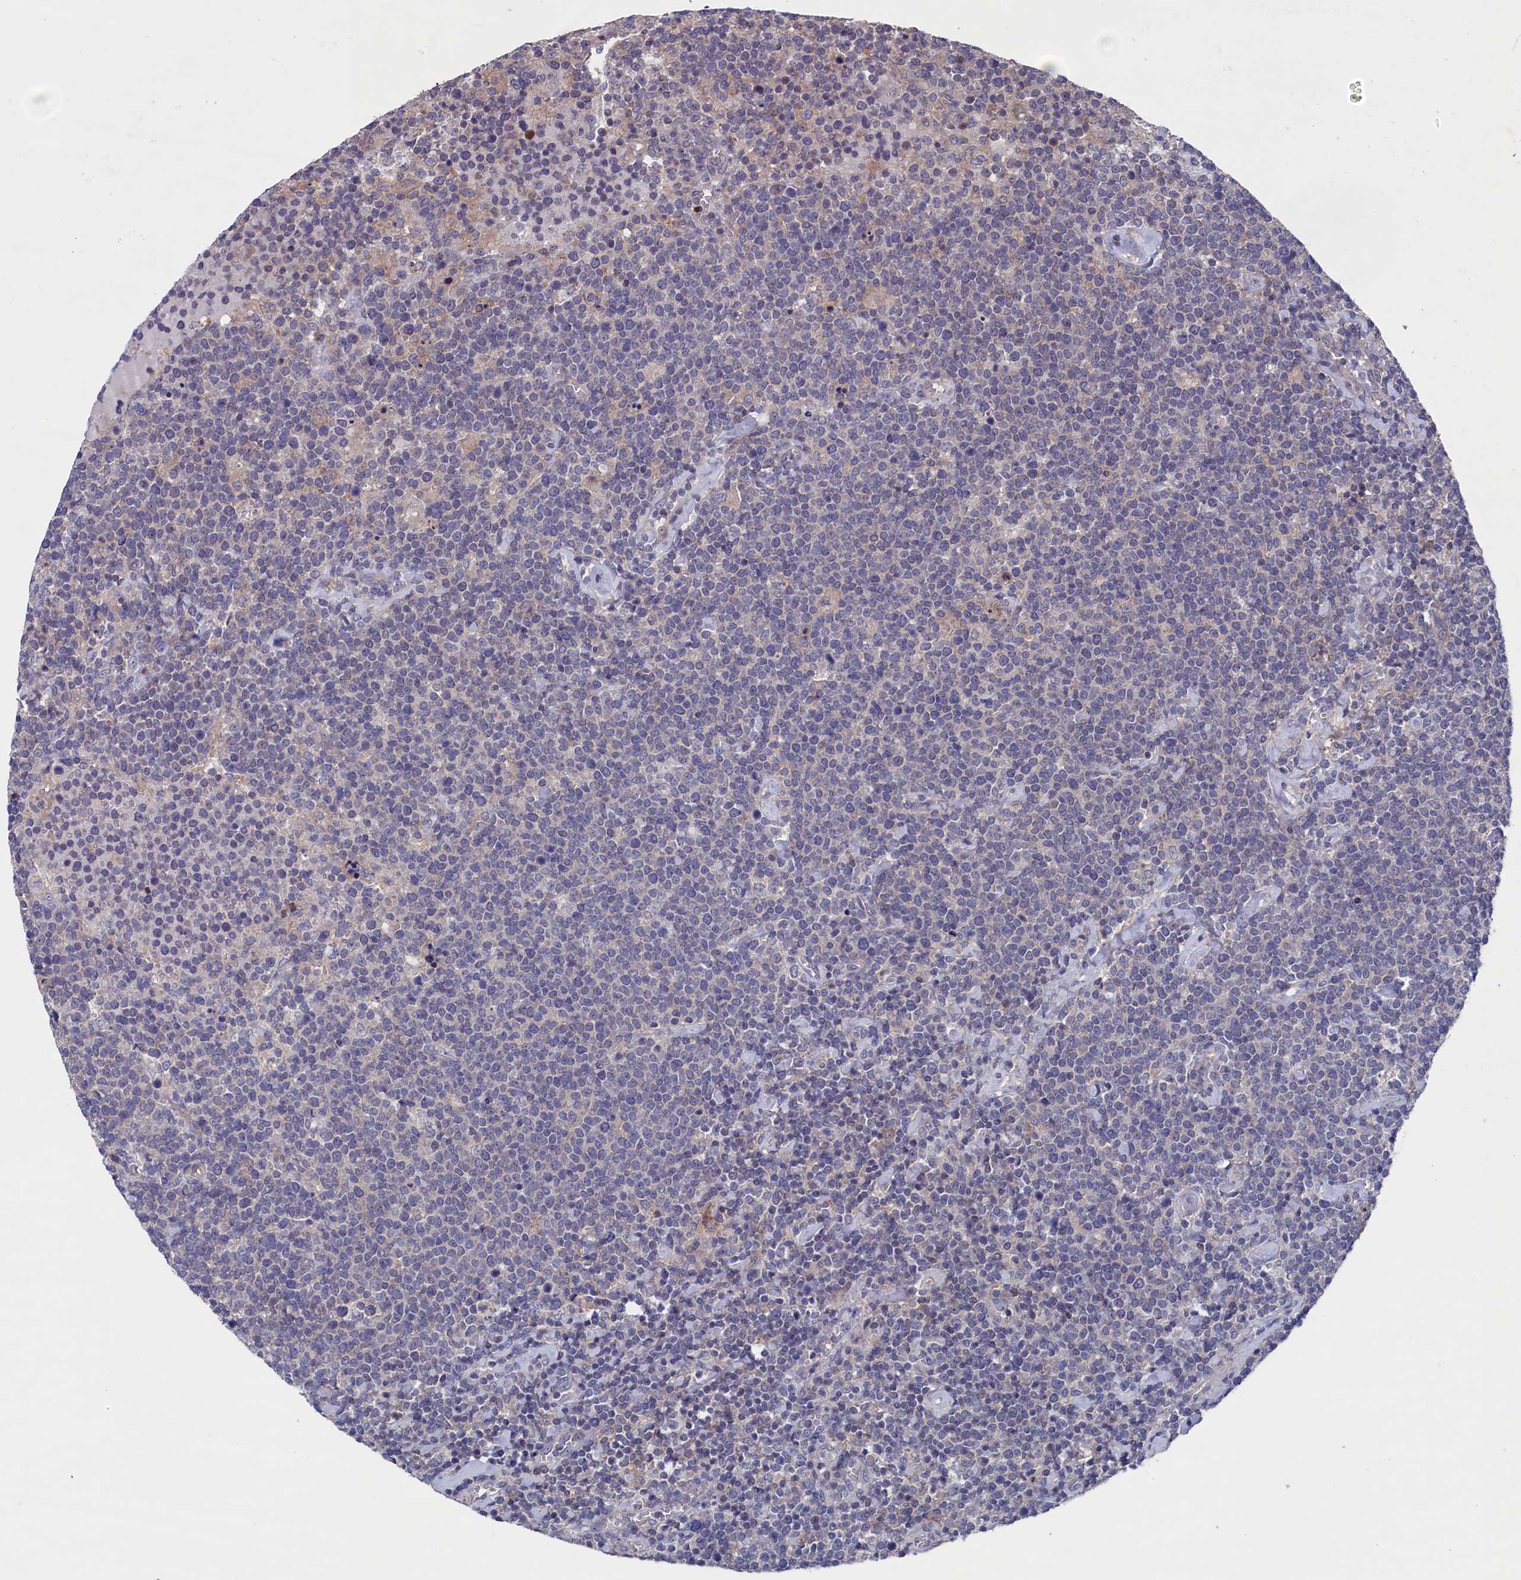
{"staining": {"intensity": "negative", "quantity": "none", "location": "none"}, "tissue": "lymphoma", "cell_type": "Tumor cells", "image_type": "cancer", "snomed": [{"axis": "morphology", "description": "Malignant lymphoma, non-Hodgkin's type, High grade"}, {"axis": "topography", "description": "Lymph node"}], "caption": "IHC micrograph of neoplastic tissue: malignant lymphoma, non-Hodgkin's type (high-grade) stained with DAB (3,3'-diaminobenzidine) exhibits no significant protein staining in tumor cells.", "gene": "SPATA13", "patient": {"sex": "male", "age": 61}}